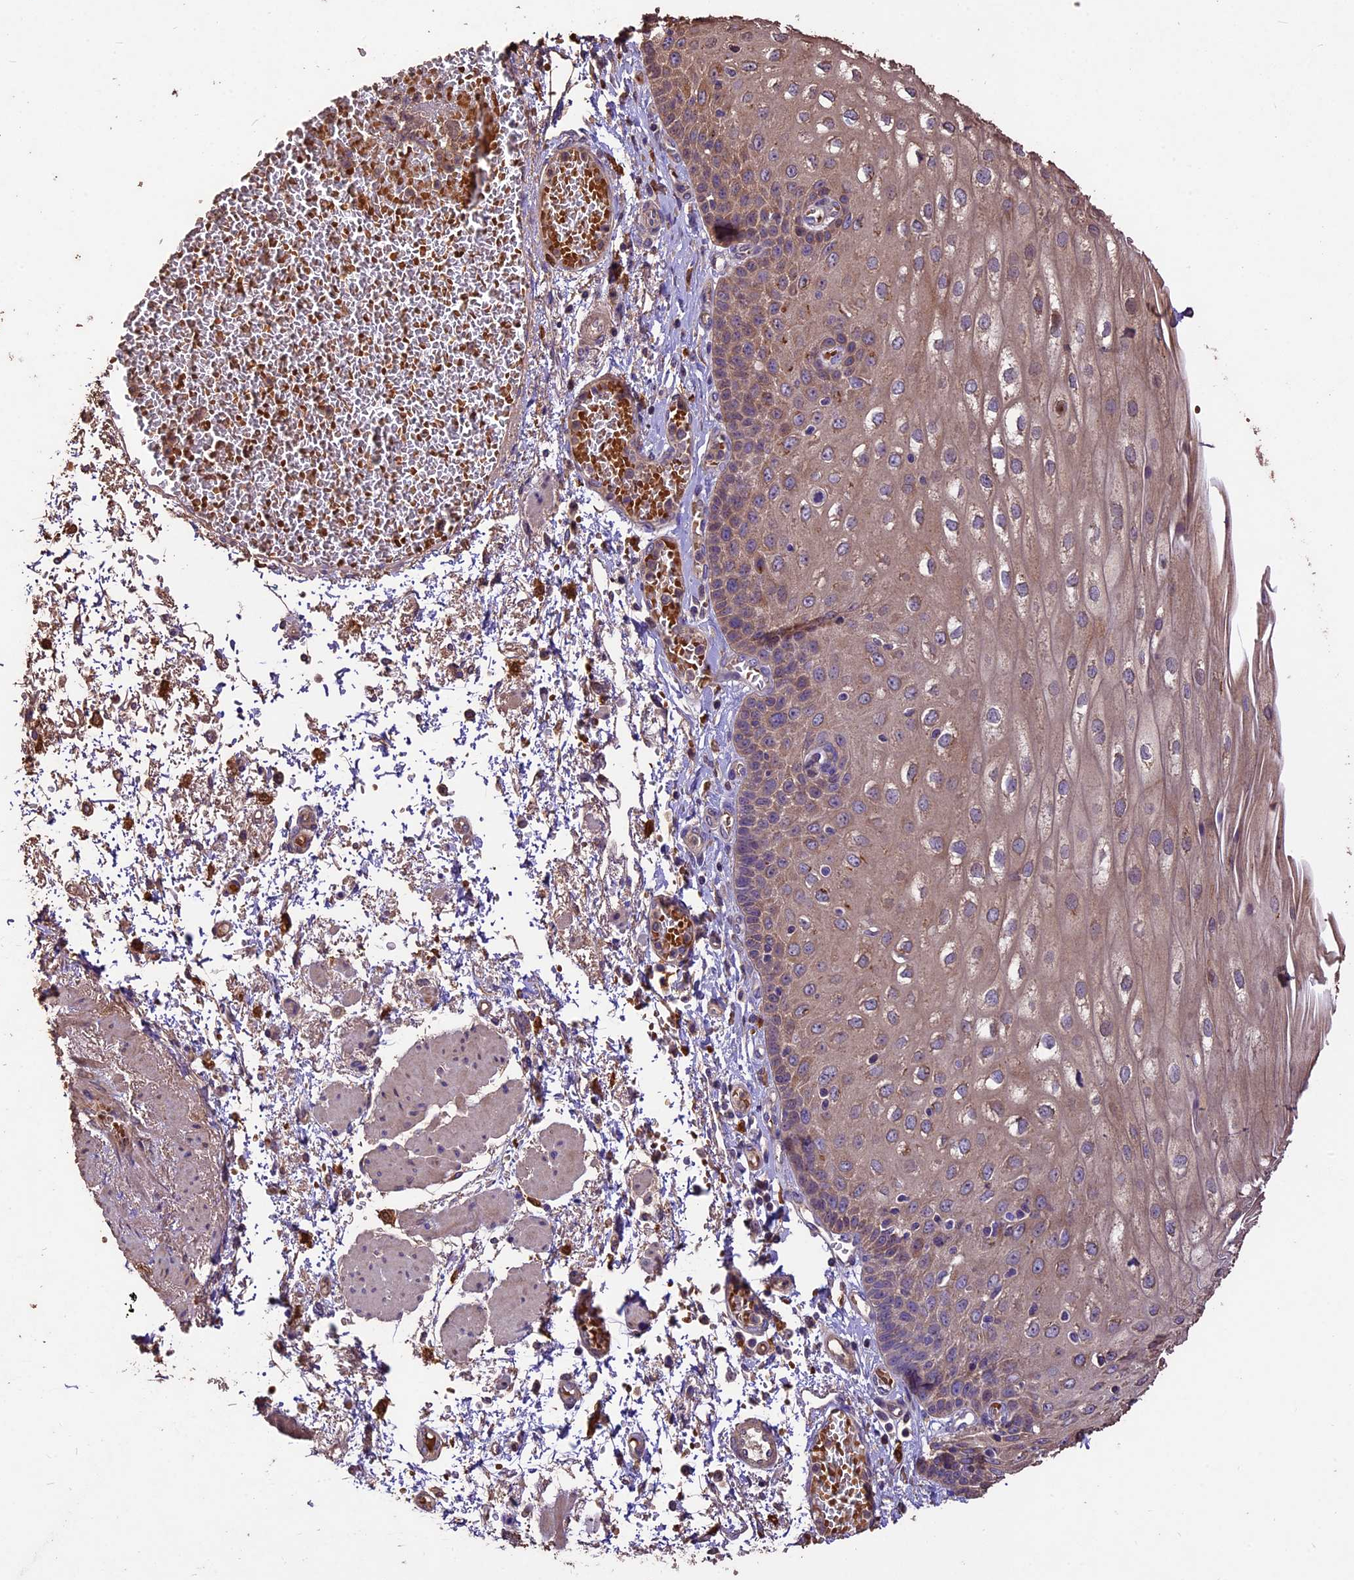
{"staining": {"intensity": "moderate", "quantity": "25%-75%", "location": "cytoplasmic/membranous"}, "tissue": "esophagus", "cell_type": "Squamous epithelial cells", "image_type": "normal", "snomed": [{"axis": "morphology", "description": "Normal tissue, NOS"}, {"axis": "topography", "description": "Esophagus"}], "caption": "Unremarkable esophagus was stained to show a protein in brown. There is medium levels of moderate cytoplasmic/membranous staining in about 25%-75% of squamous epithelial cells.", "gene": "CRLF1", "patient": {"sex": "male", "age": 81}}